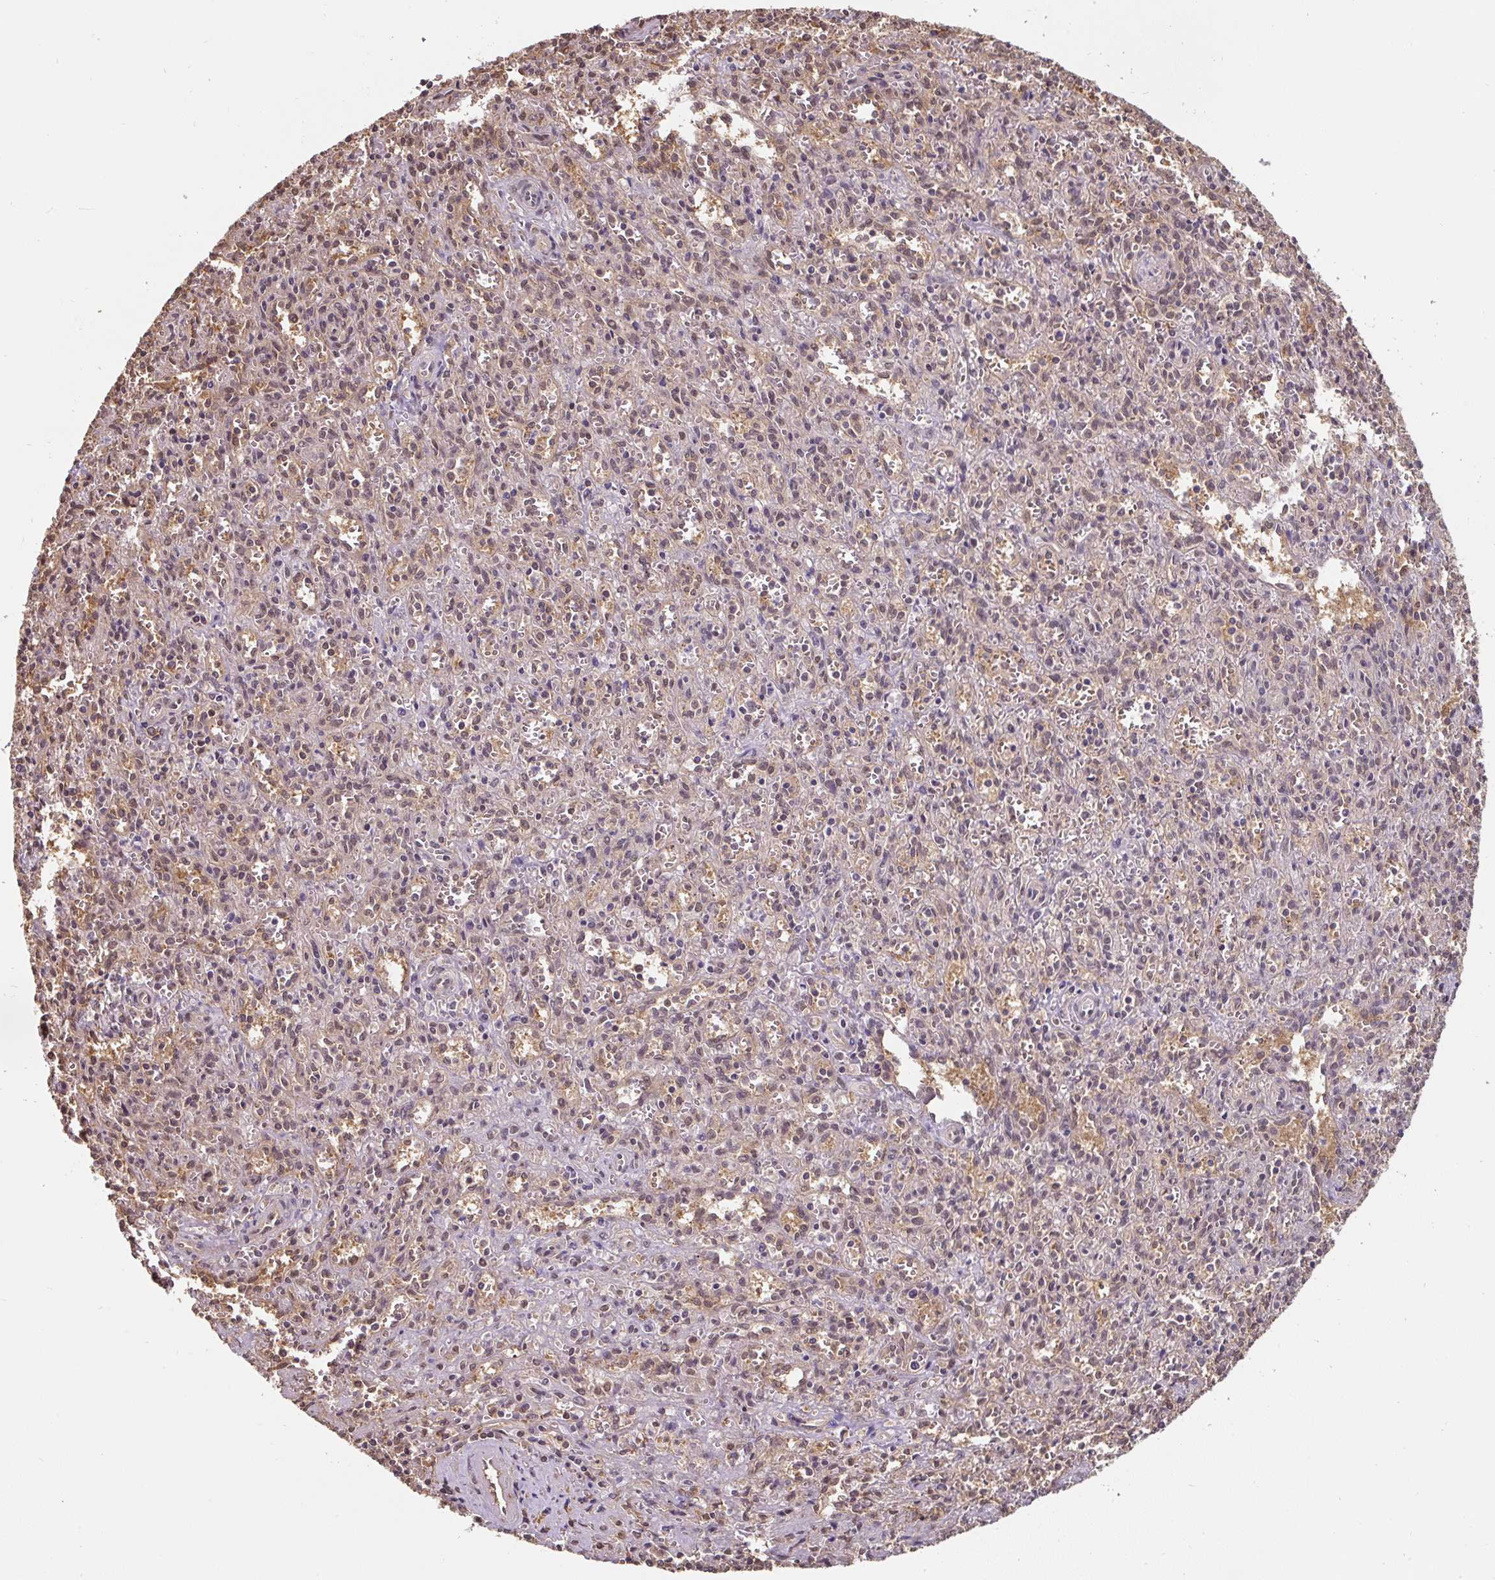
{"staining": {"intensity": "weak", "quantity": "25%-75%", "location": "nuclear"}, "tissue": "spleen", "cell_type": "Cells in red pulp", "image_type": "normal", "snomed": [{"axis": "morphology", "description": "Normal tissue, NOS"}, {"axis": "topography", "description": "Spleen"}], "caption": "Unremarkable spleen shows weak nuclear staining in about 25%-75% of cells in red pulp The staining was performed using DAB (3,3'-diaminobenzidine), with brown indicating positive protein expression. Nuclei are stained blue with hematoxylin..", "gene": "ST13", "patient": {"sex": "female", "age": 26}}